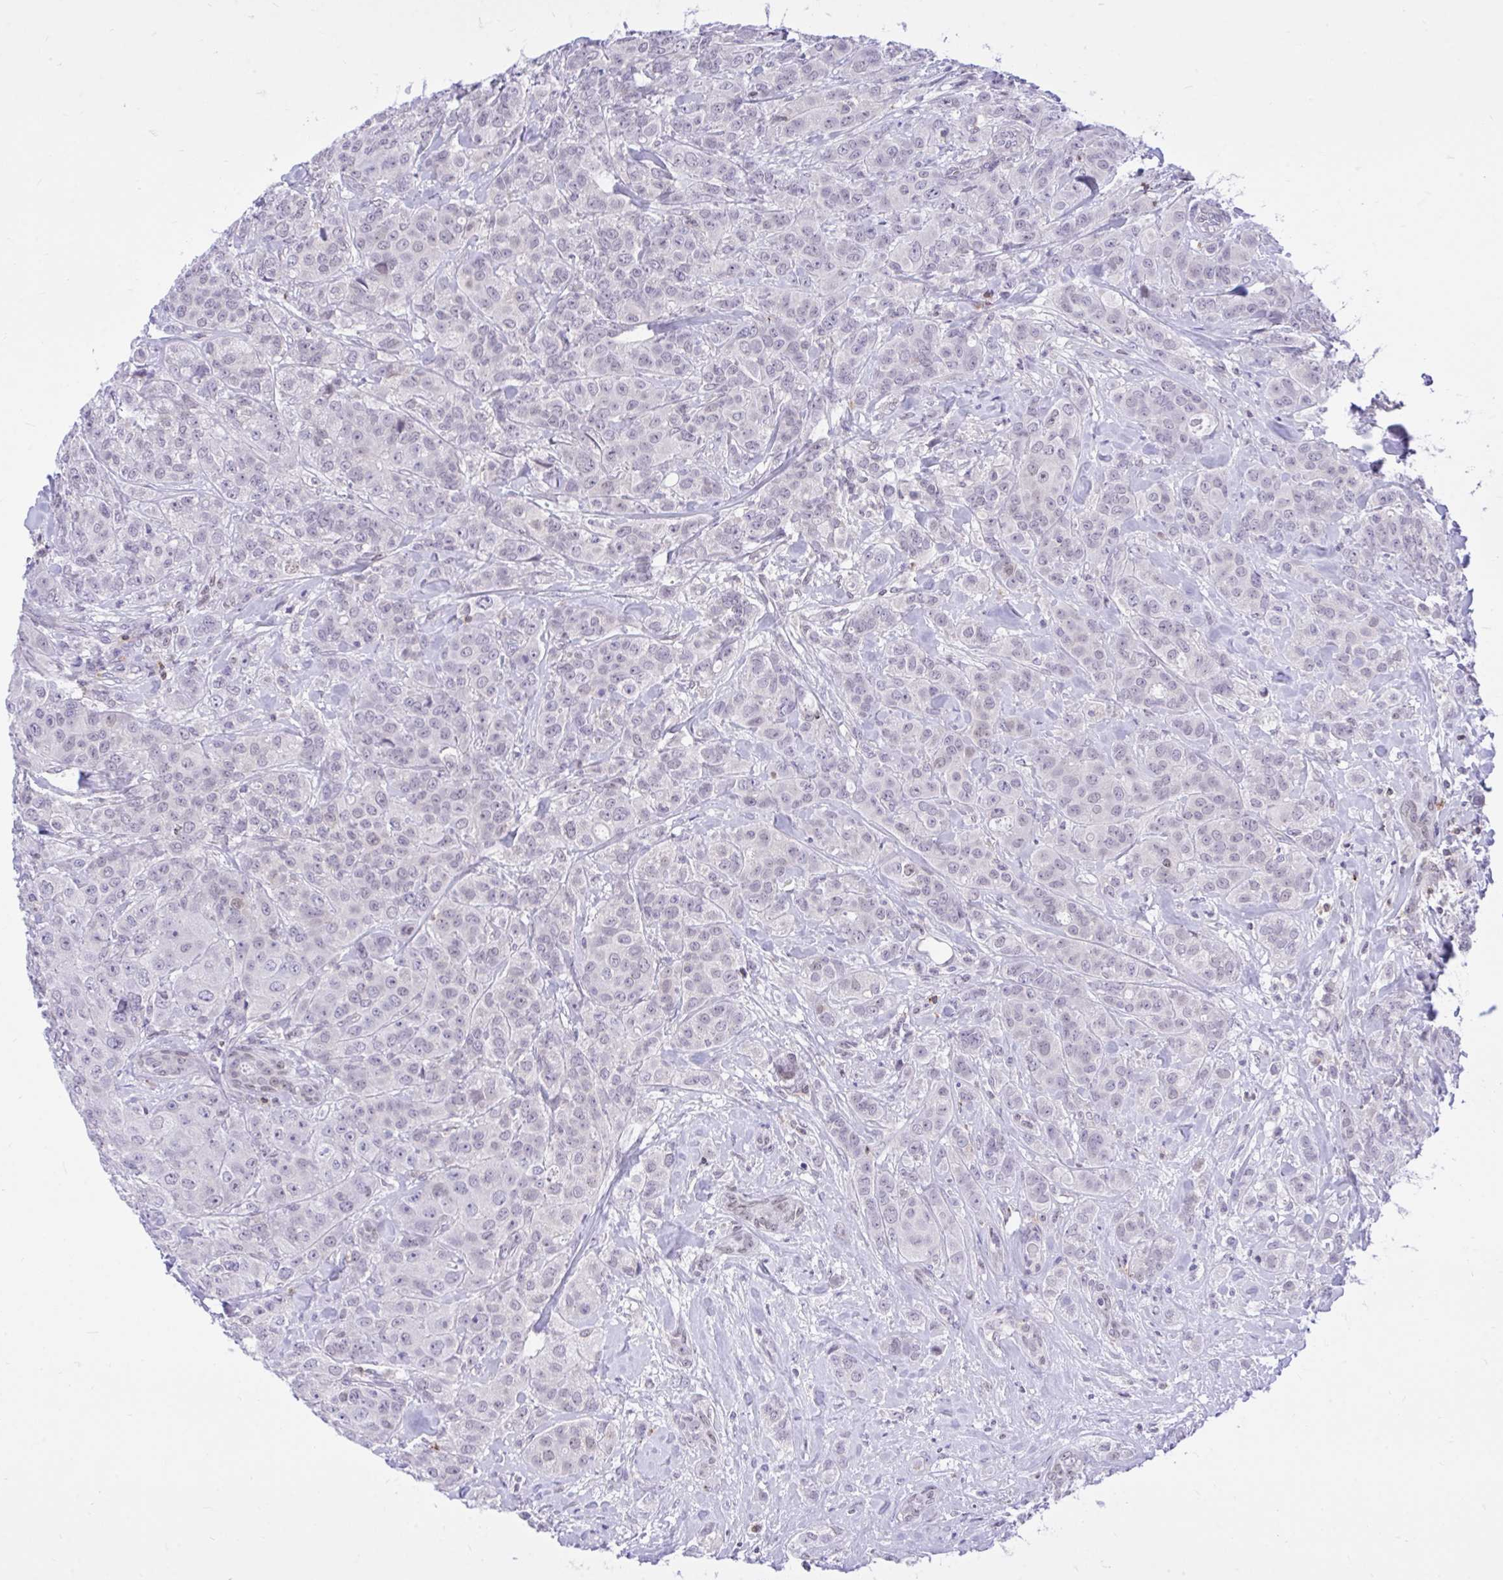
{"staining": {"intensity": "negative", "quantity": "none", "location": "none"}, "tissue": "breast cancer", "cell_type": "Tumor cells", "image_type": "cancer", "snomed": [{"axis": "morphology", "description": "Normal tissue, NOS"}, {"axis": "morphology", "description": "Duct carcinoma"}, {"axis": "topography", "description": "Breast"}], "caption": "The image demonstrates no staining of tumor cells in breast infiltrating ductal carcinoma.", "gene": "CXCL8", "patient": {"sex": "female", "age": 43}}